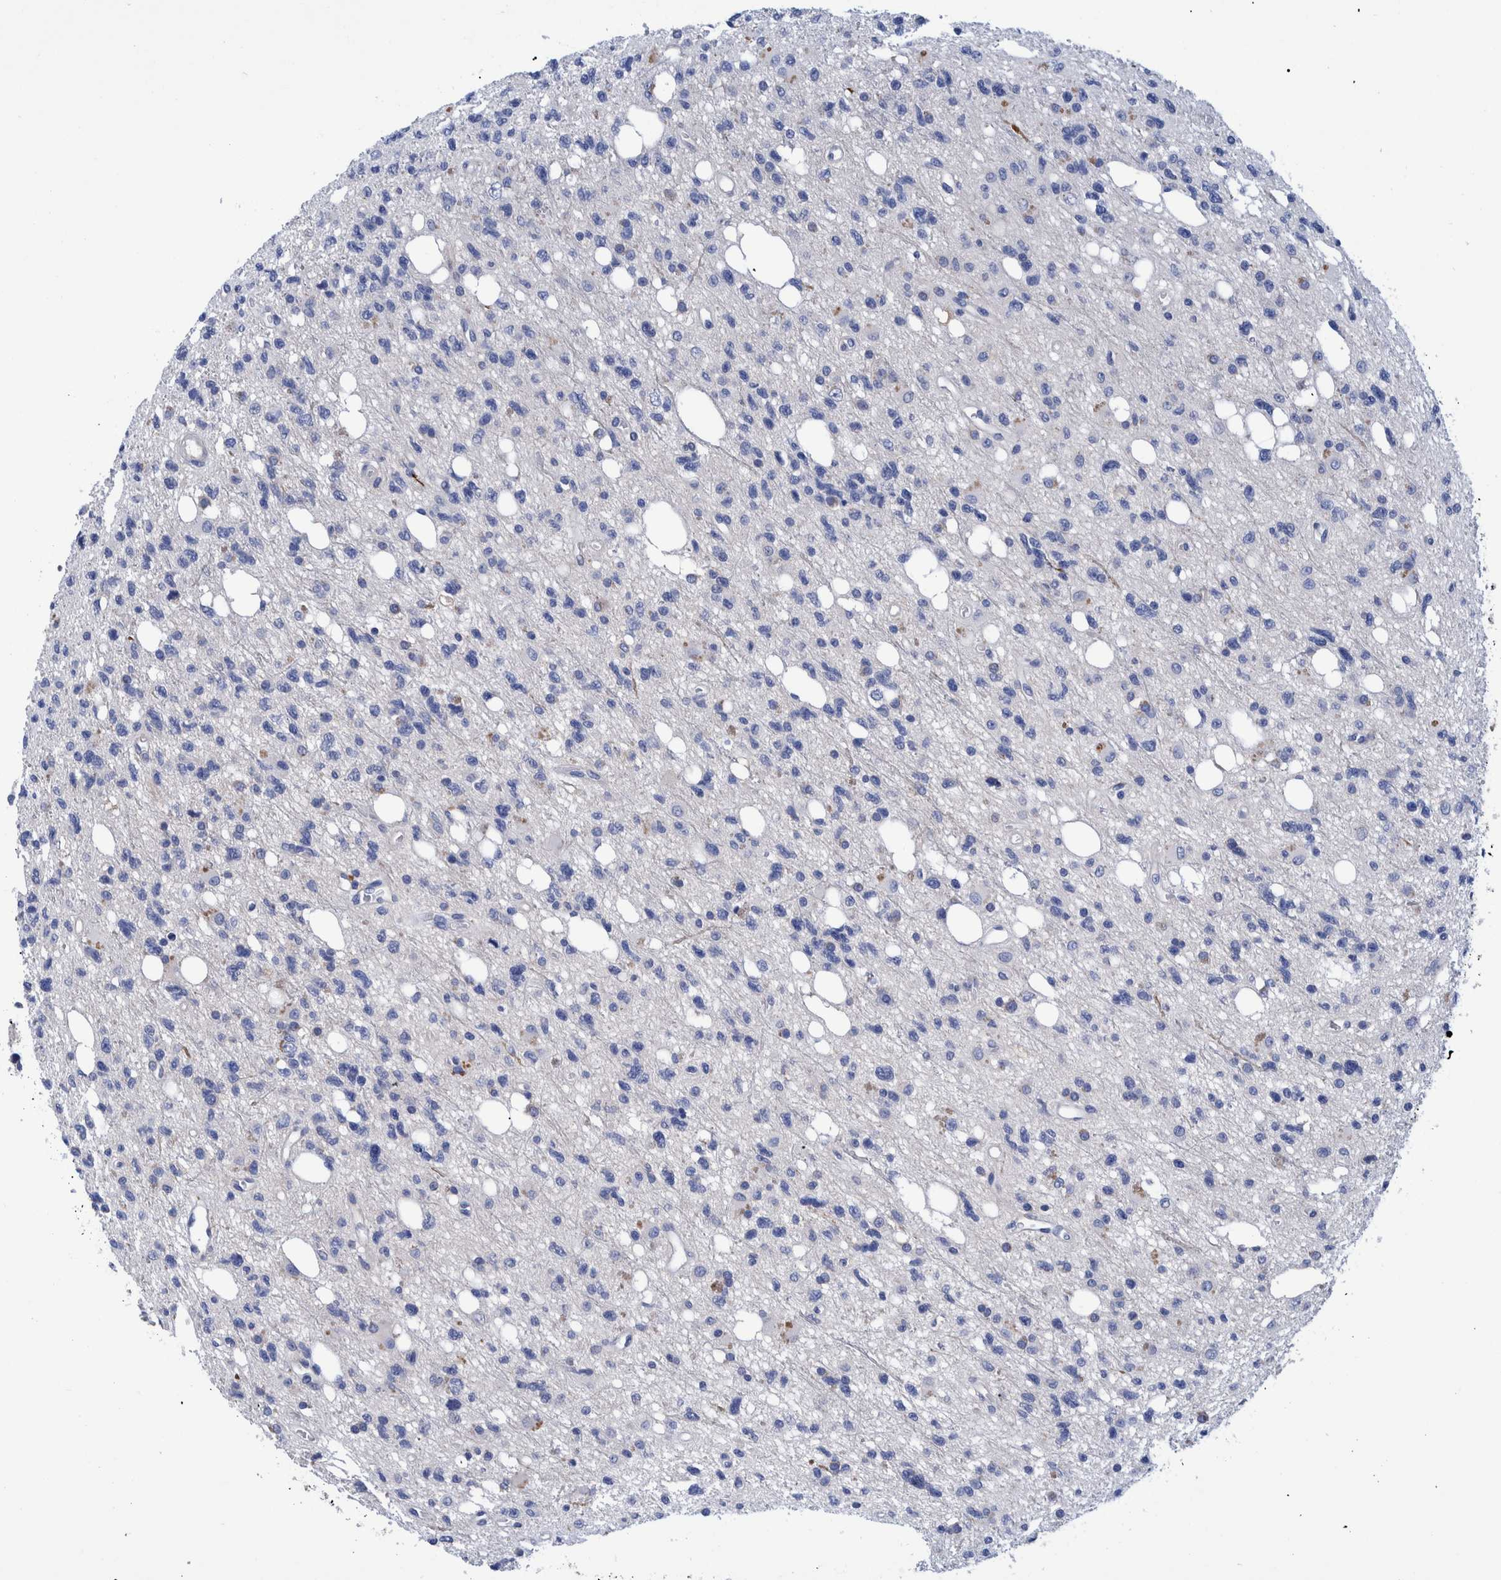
{"staining": {"intensity": "negative", "quantity": "none", "location": "none"}, "tissue": "glioma", "cell_type": "Tumor cells", "image_type": "cancer", "snomed": [{"axis": "morphology", "description": "Glioma, malignant, High grade"}, {"axis": "topography", "description": "Brain"}], "caption": "This micrograph is of malignant high-grade glioma stained with IHC to label a protein in brown with the nuclei are counter-stained blue. There is no positivity in tumor cells. (Stains: DAB (3,3'-diaminobenzidine) immunohistochemistry with hematoxylin counter stain, Microscopy: brightfield microscopy at high magnification).", "gene": "MKS1", "patient": {"sex": "female", "age": 62}}